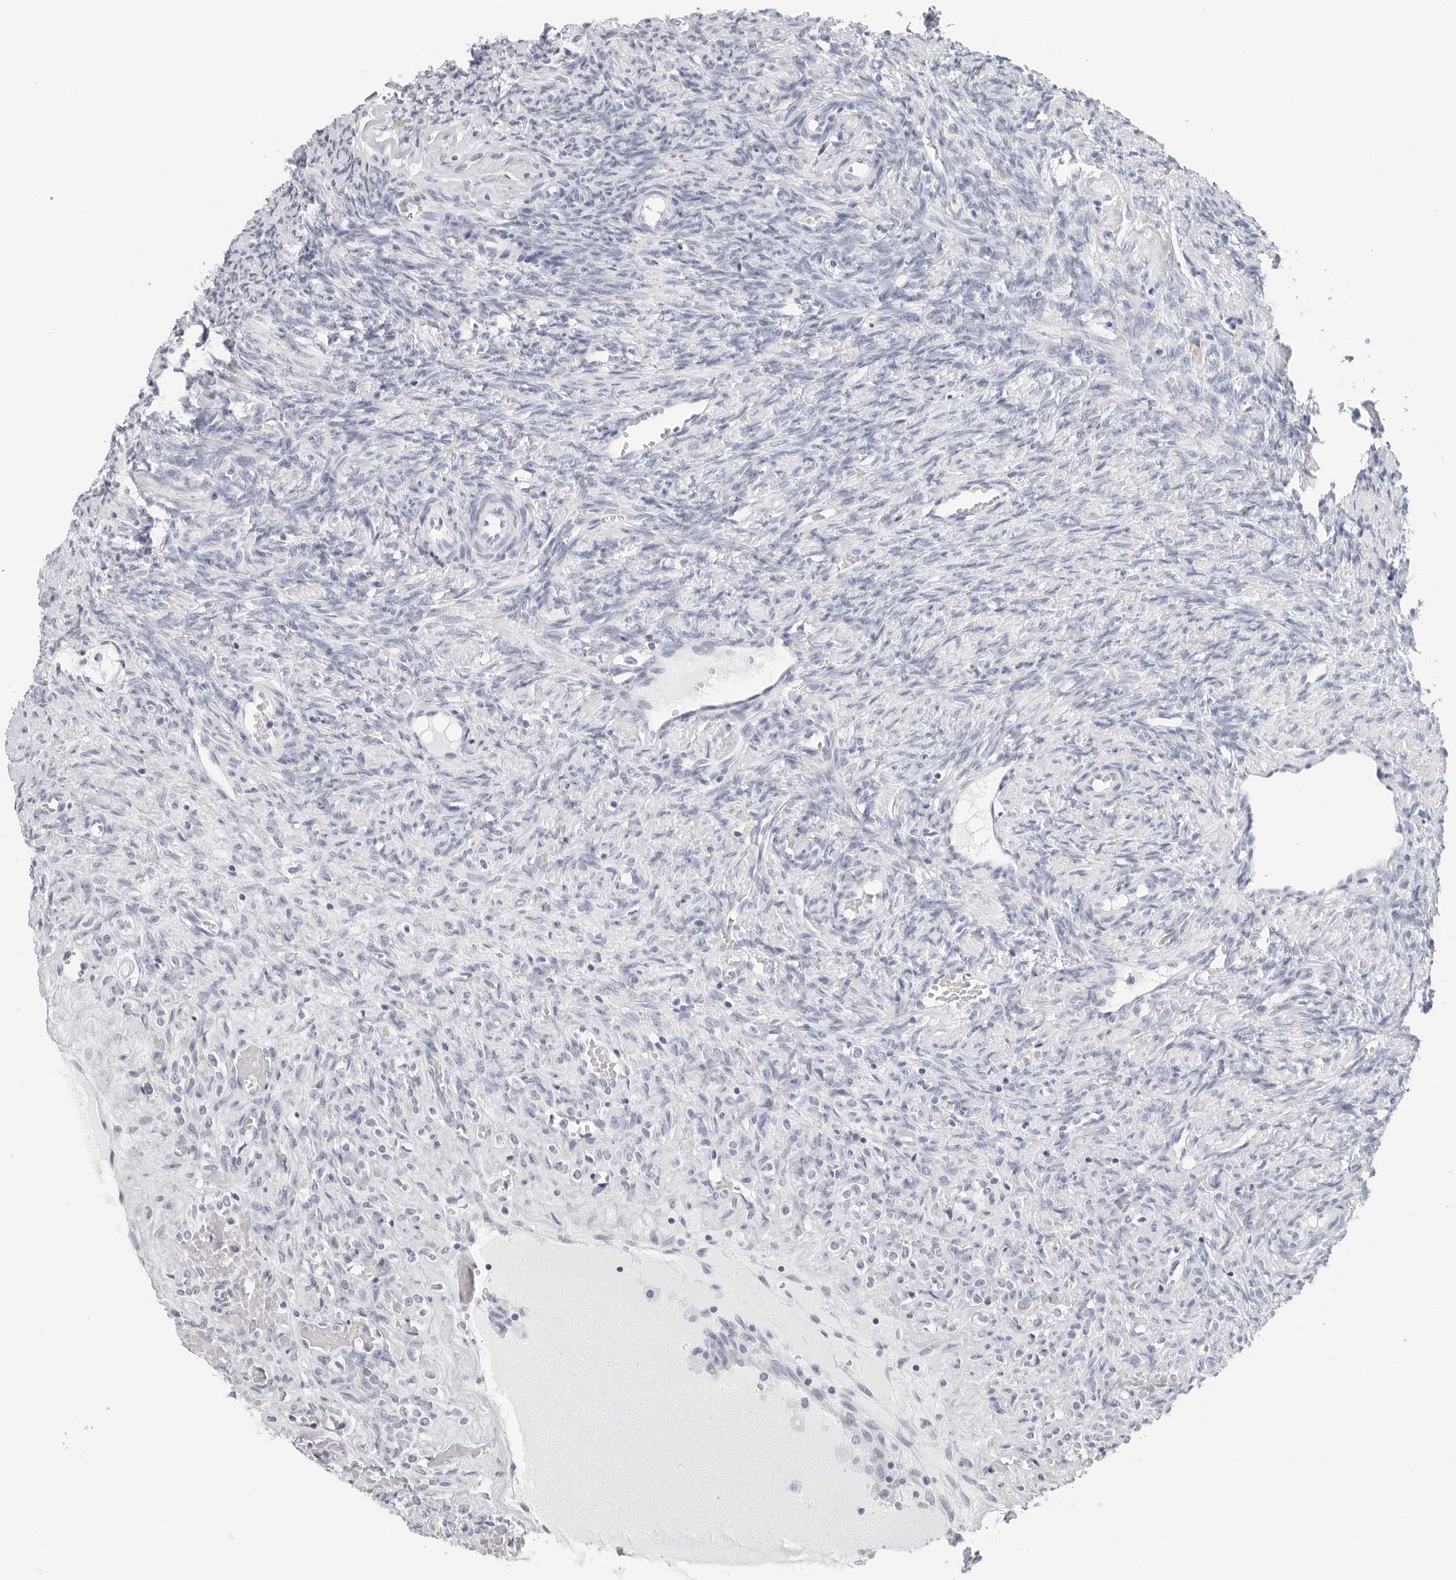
{"staining": {"intensity": "negative", "quantity": "none", "location": "none"}, "tissue": "ovary", "cell_type": "Follicle cells", "image_type": "normal", "snomed": [{"axis": "morphology", "description": "Normal tissue, NOS"}, {"axis": "topography", "description": "Ovary"}], "caption": "Protein analysis of unremarkable ovary exhibits no significant expression in follicle cells. (DAB immunohistochemistry (IHC) visualized using brightfield microscopy, high magnification).", "gene": "CST1", "patient": {"sex": "female", "age": 41}}